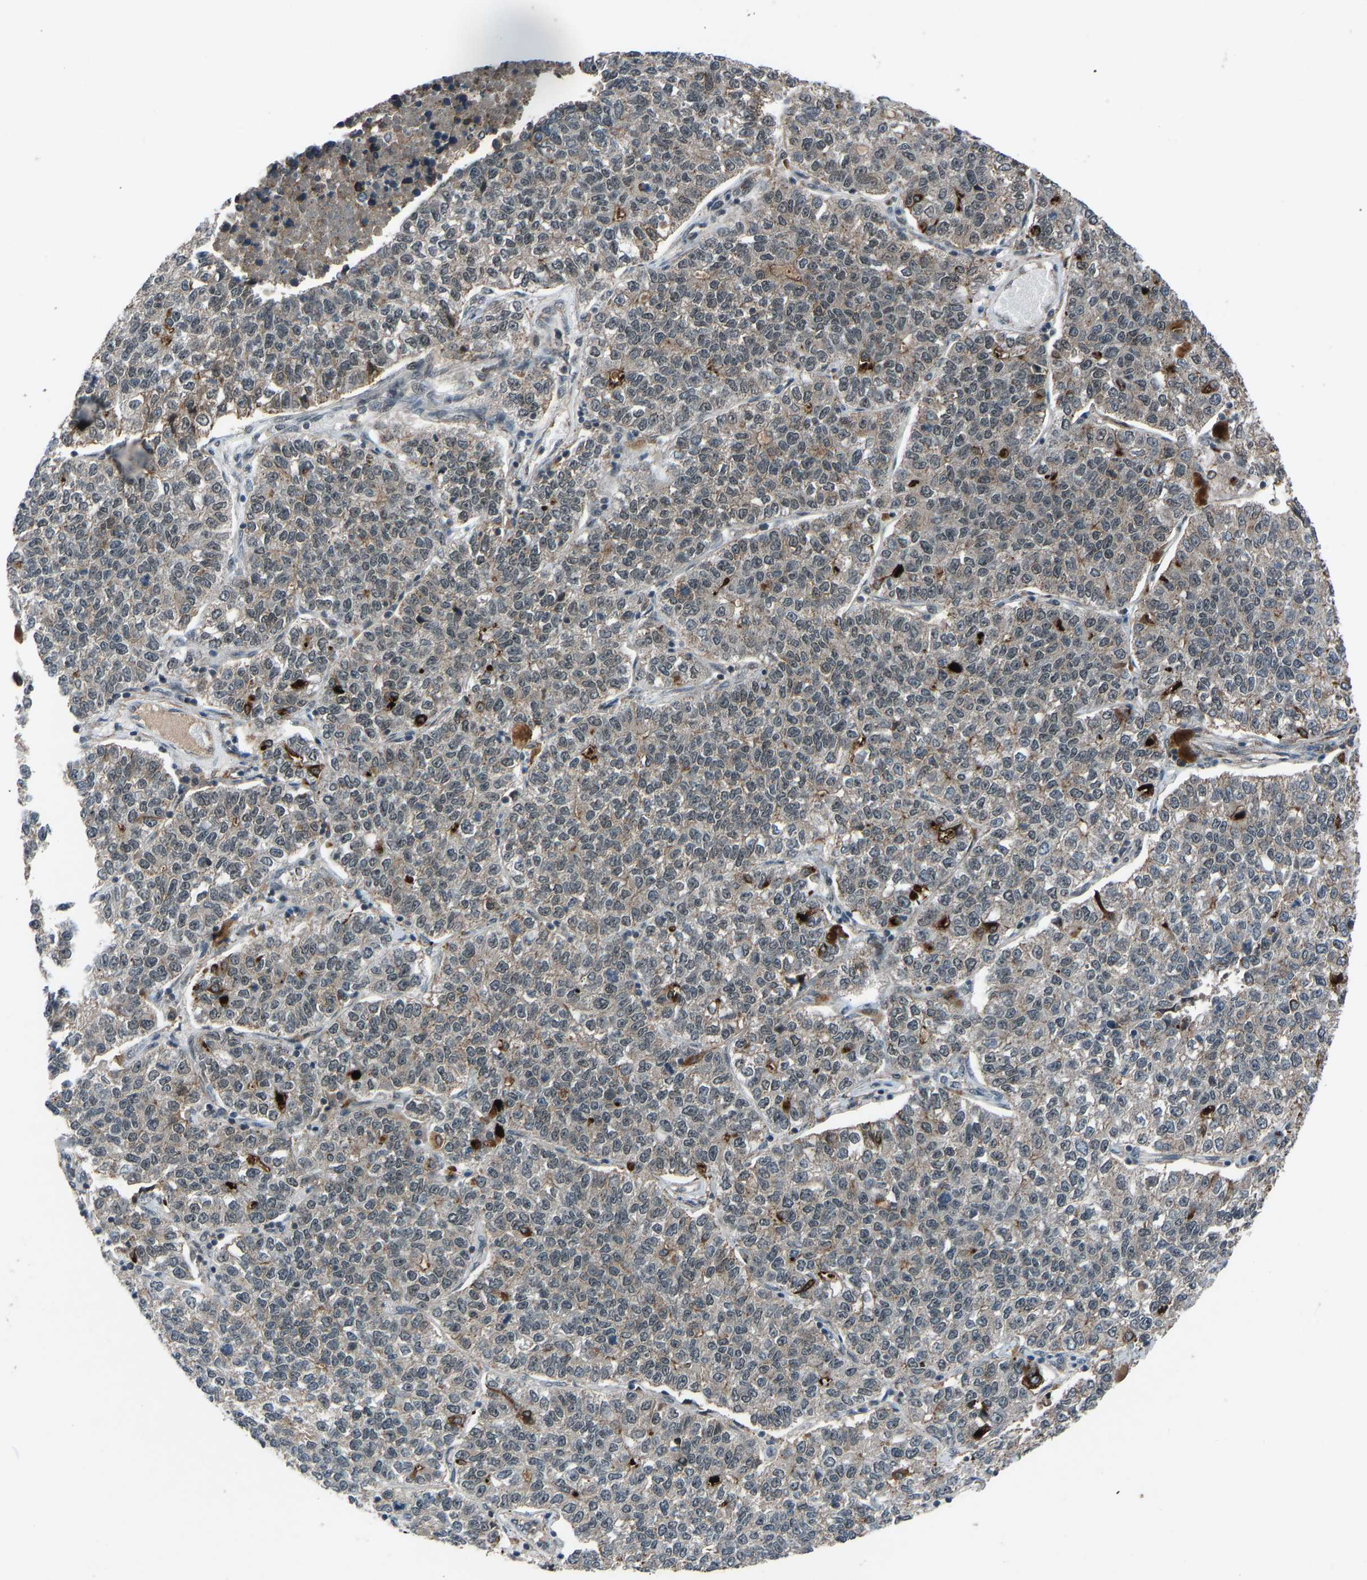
{"staining": {"intensity": "weak", "quantity": ">75%", "location": "cytoplasmic/membranous"}, "tissue": "lung cancer", "cell_type": "Tumor cells", "image_type": "cancer", "snomed": [{"axis": "morphology", "description": "Adenocarcinoma, NOS"}, {"axis": "topography", "description": "Lung"}], "caption": "Weak cytoplasmic/membranous protein staining is present in about >75% of tumor cells in lung cancer (adenocarcinoma).", "gene": "SLC43A1", "patient": {"sex": "male", "age": 49}}